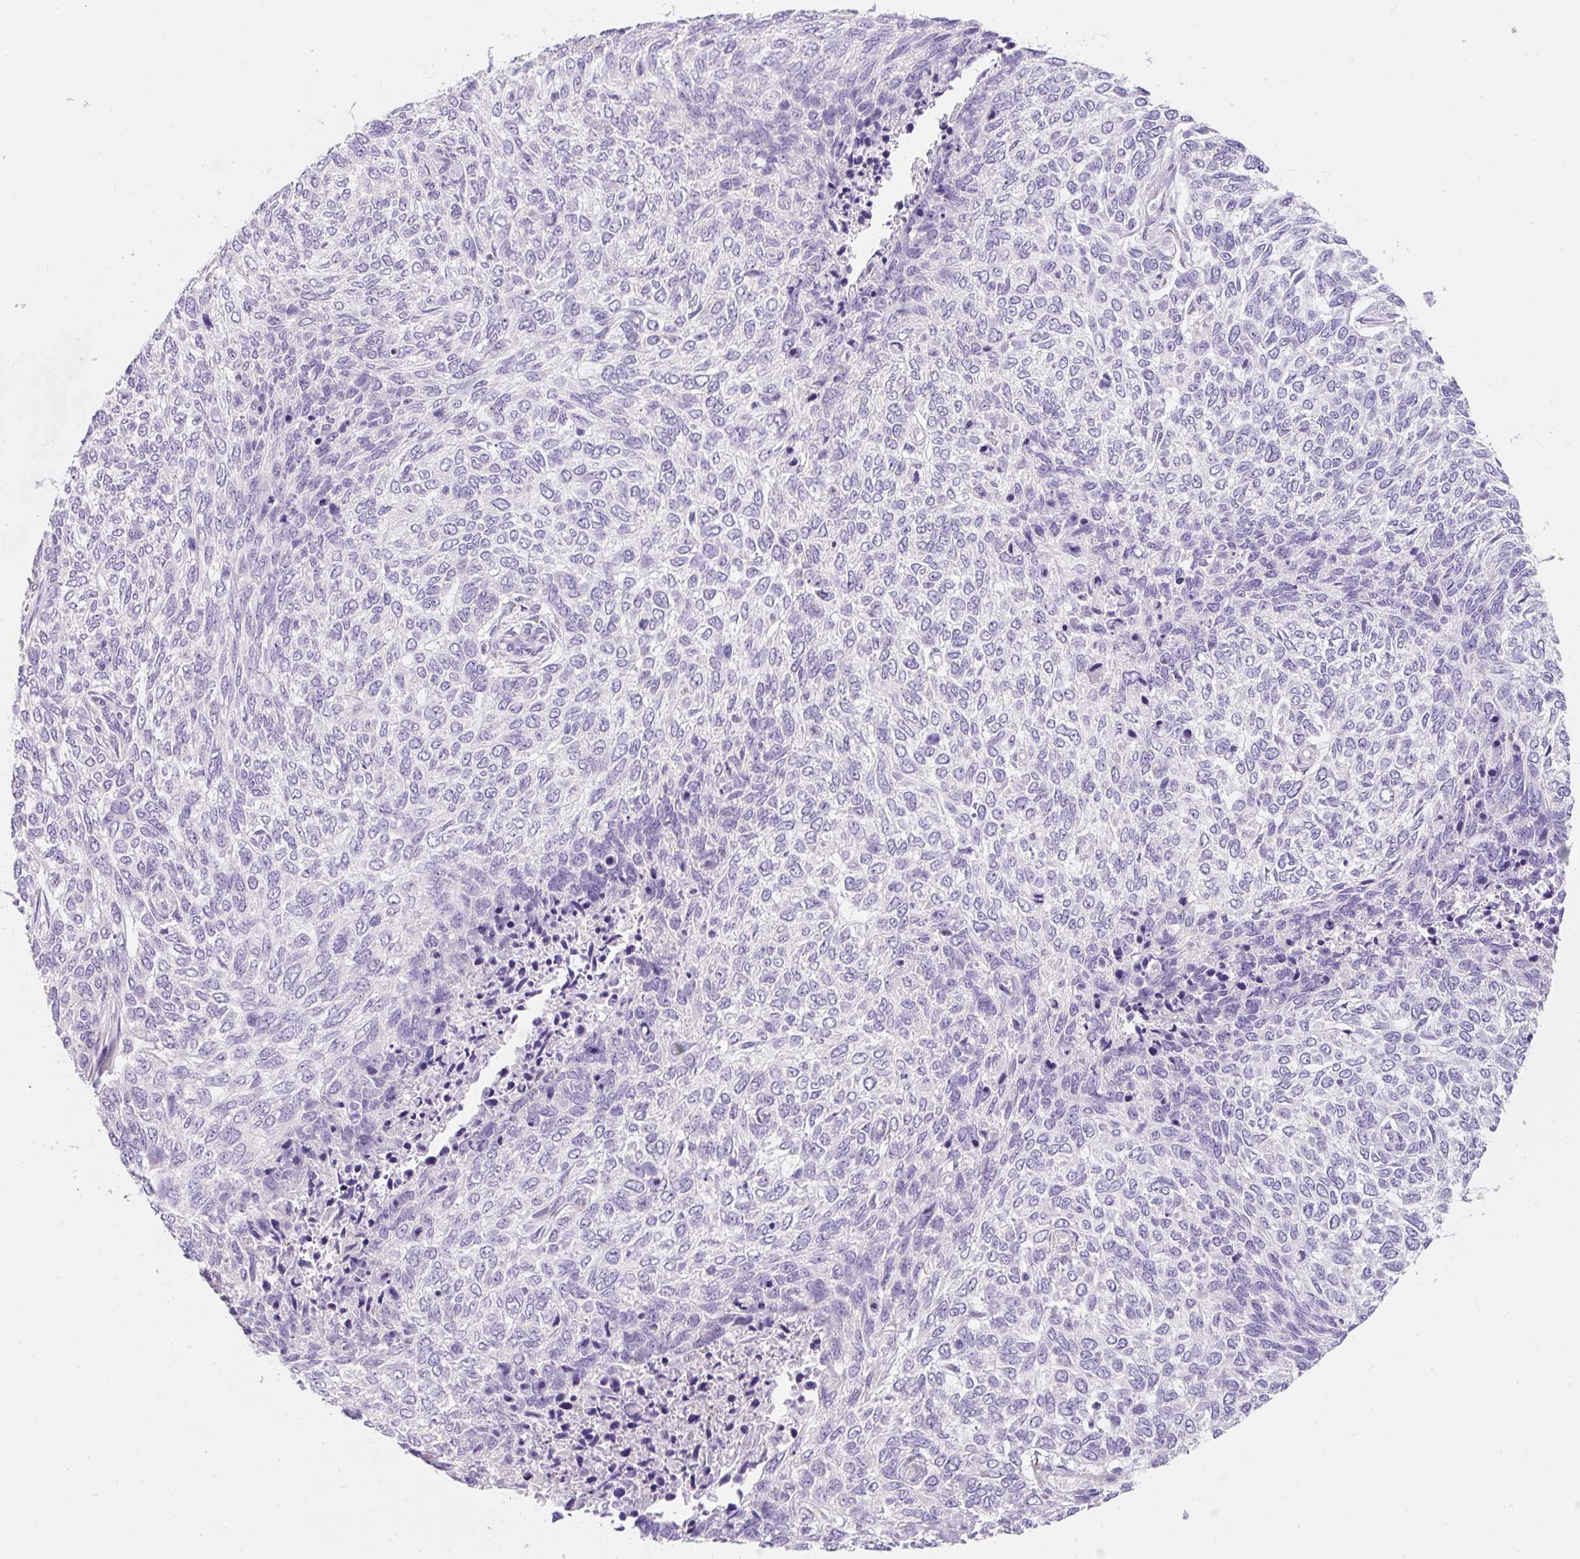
{"staining": {"intensity": "negative", "quantity": "none", "location": "none"}, "tissue": "skin cancer", "cell_type": "Tumor cells", "image_type": "cancer", "snomed": [{"axis": "morphology", "description": "Basal cell carcinoma"}, {"axis": "topography", "description": "Skin"}], "caption": "An IHC micrograph of basal cell carcinoma (skin) is shown. There is no staining in tumor cells of basal cell carcinoma (skin).", "gene": "DTX4", "patient": {"sex": "female", "age": 65}}